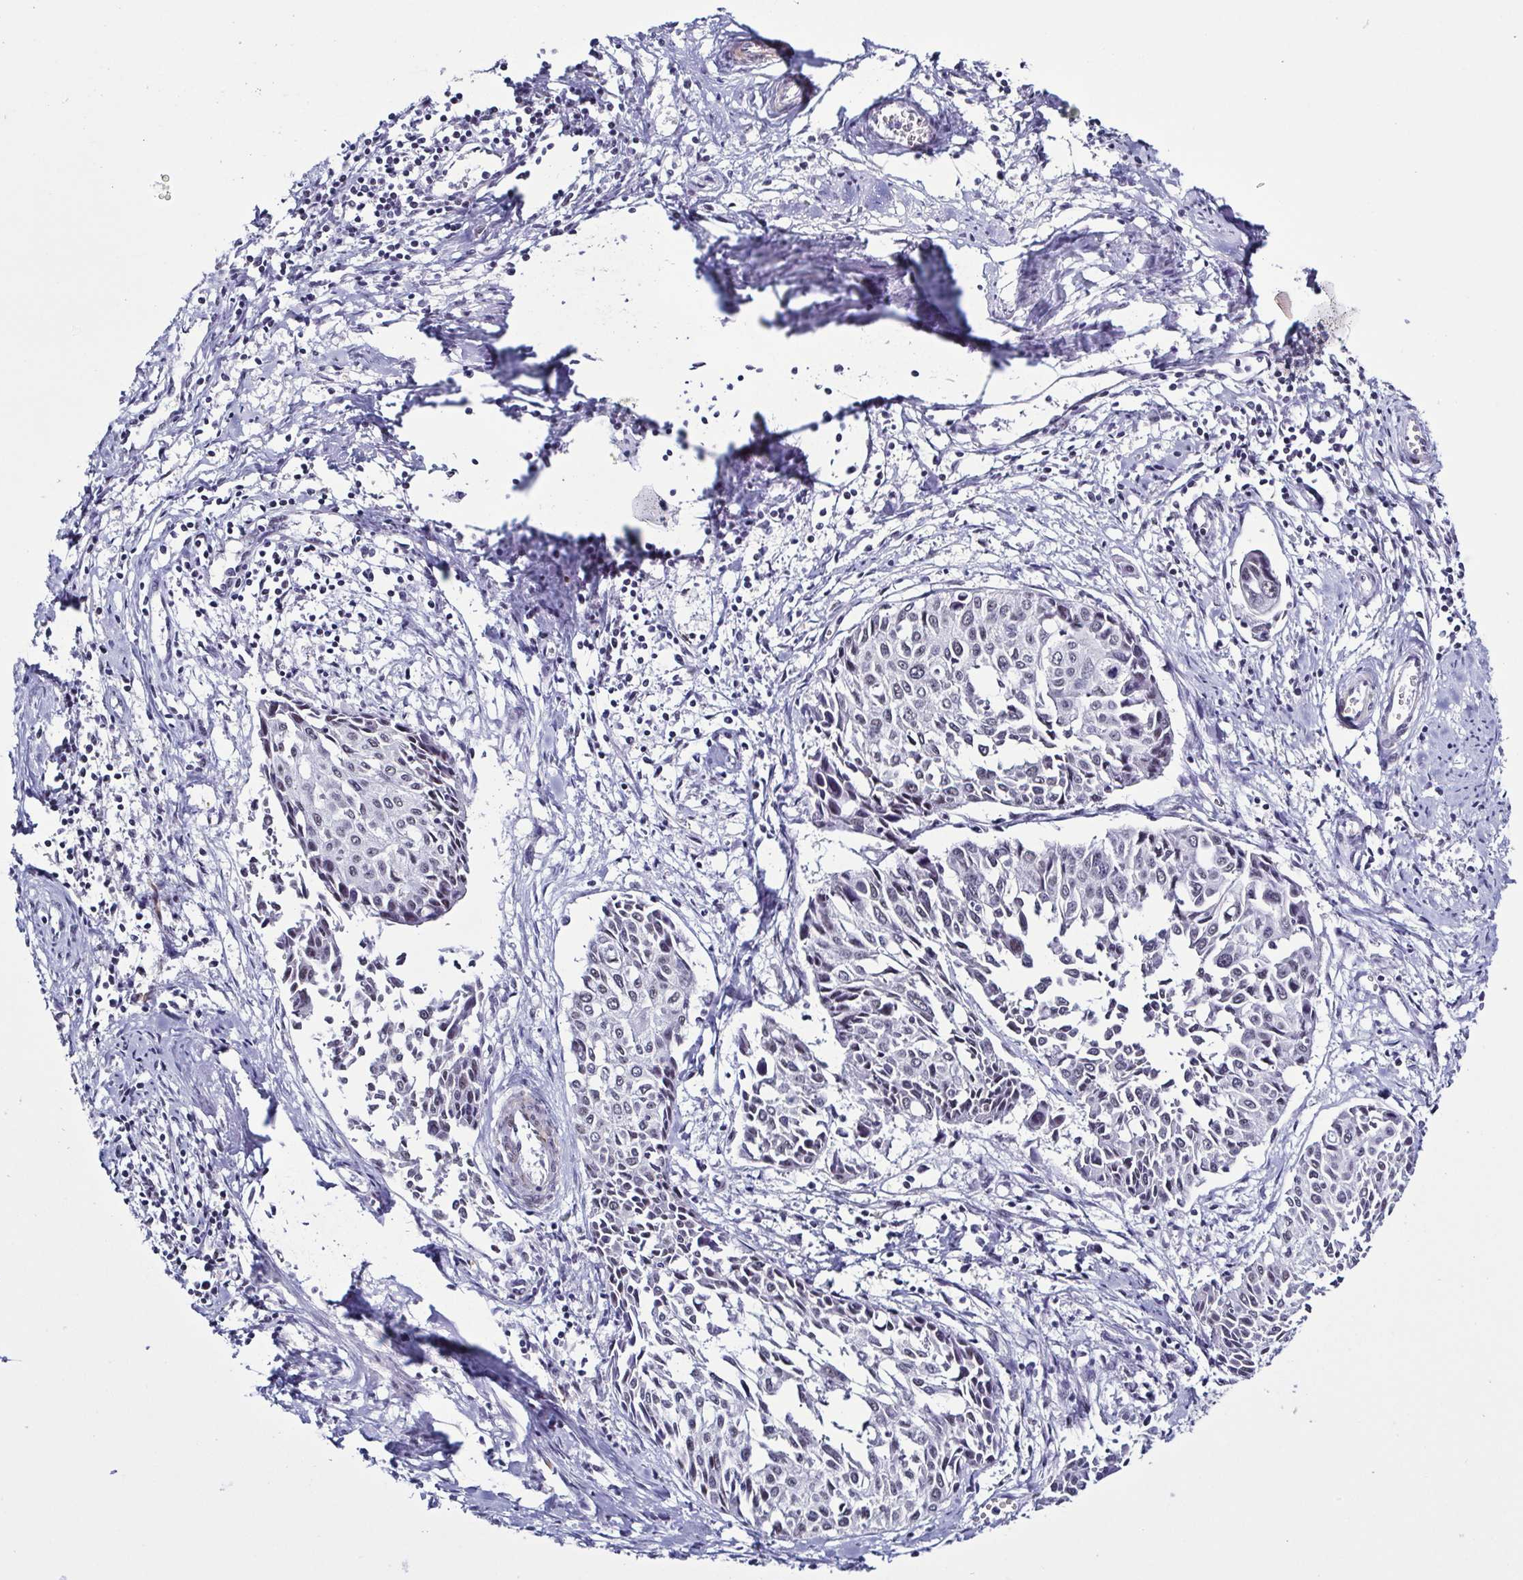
{"staining": {"intensity": "negative", "quantity": "none", "location": "none"}, "tissue": "cervical cancer", "cell_type": "Tumor cells", "image_type": "cancer", "snomed": [{"axis": "morphology", "description": "Squamous cell carcinoma, NOS"}, {"axis": "topography", "description": "Cervix"}], "caption": "Protein analysis of cervical cancer (squamous cell carcinoma) reveals no significant expression in tumor cells. (DAB immunohistochemistry (IHC) with hematoxylin counter stain).", "gene": "TMEM92", "patient": {"sex": "female", "age": 50}}